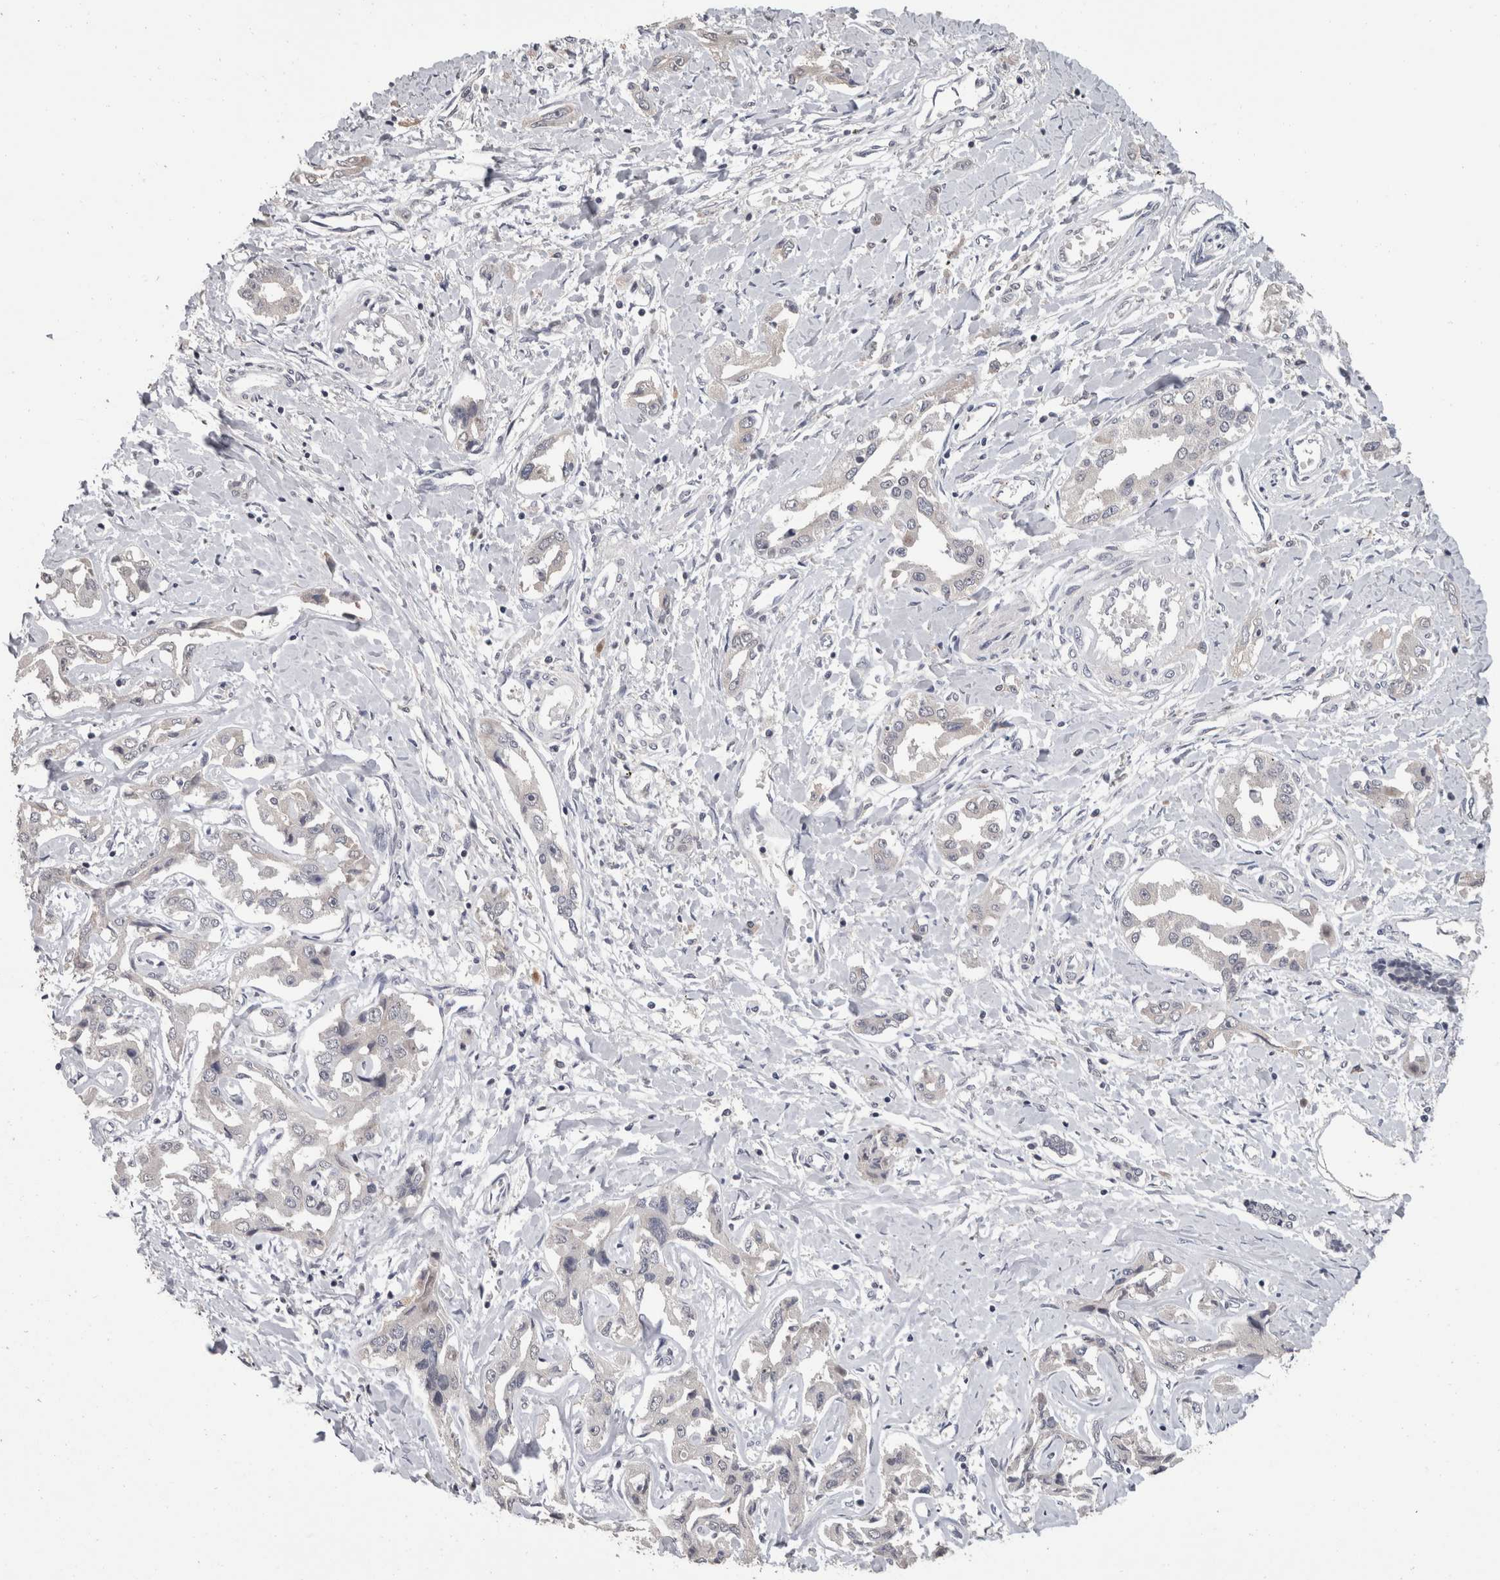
{"staining": {"intensity": "negative", "quantity": "none", "location": "none"}, "tissue": "liver cancer", "cell_type": "Tumor cells", "image_type": "cancer", "snomed": [{"axis": "morphology", "description": "Cholangiocarcinoma"}, {"axis": "topography", "description": "Liver"}], "caption": "Tumor cells are negative for protein expression in human cholangiocarcinoma (liver). (DAB immunohistochemistry (IHC) visualized using brightfield microscopy, high magnification).", "gene": "DDX17", "patient": {"sex": "male", "age": 59}}